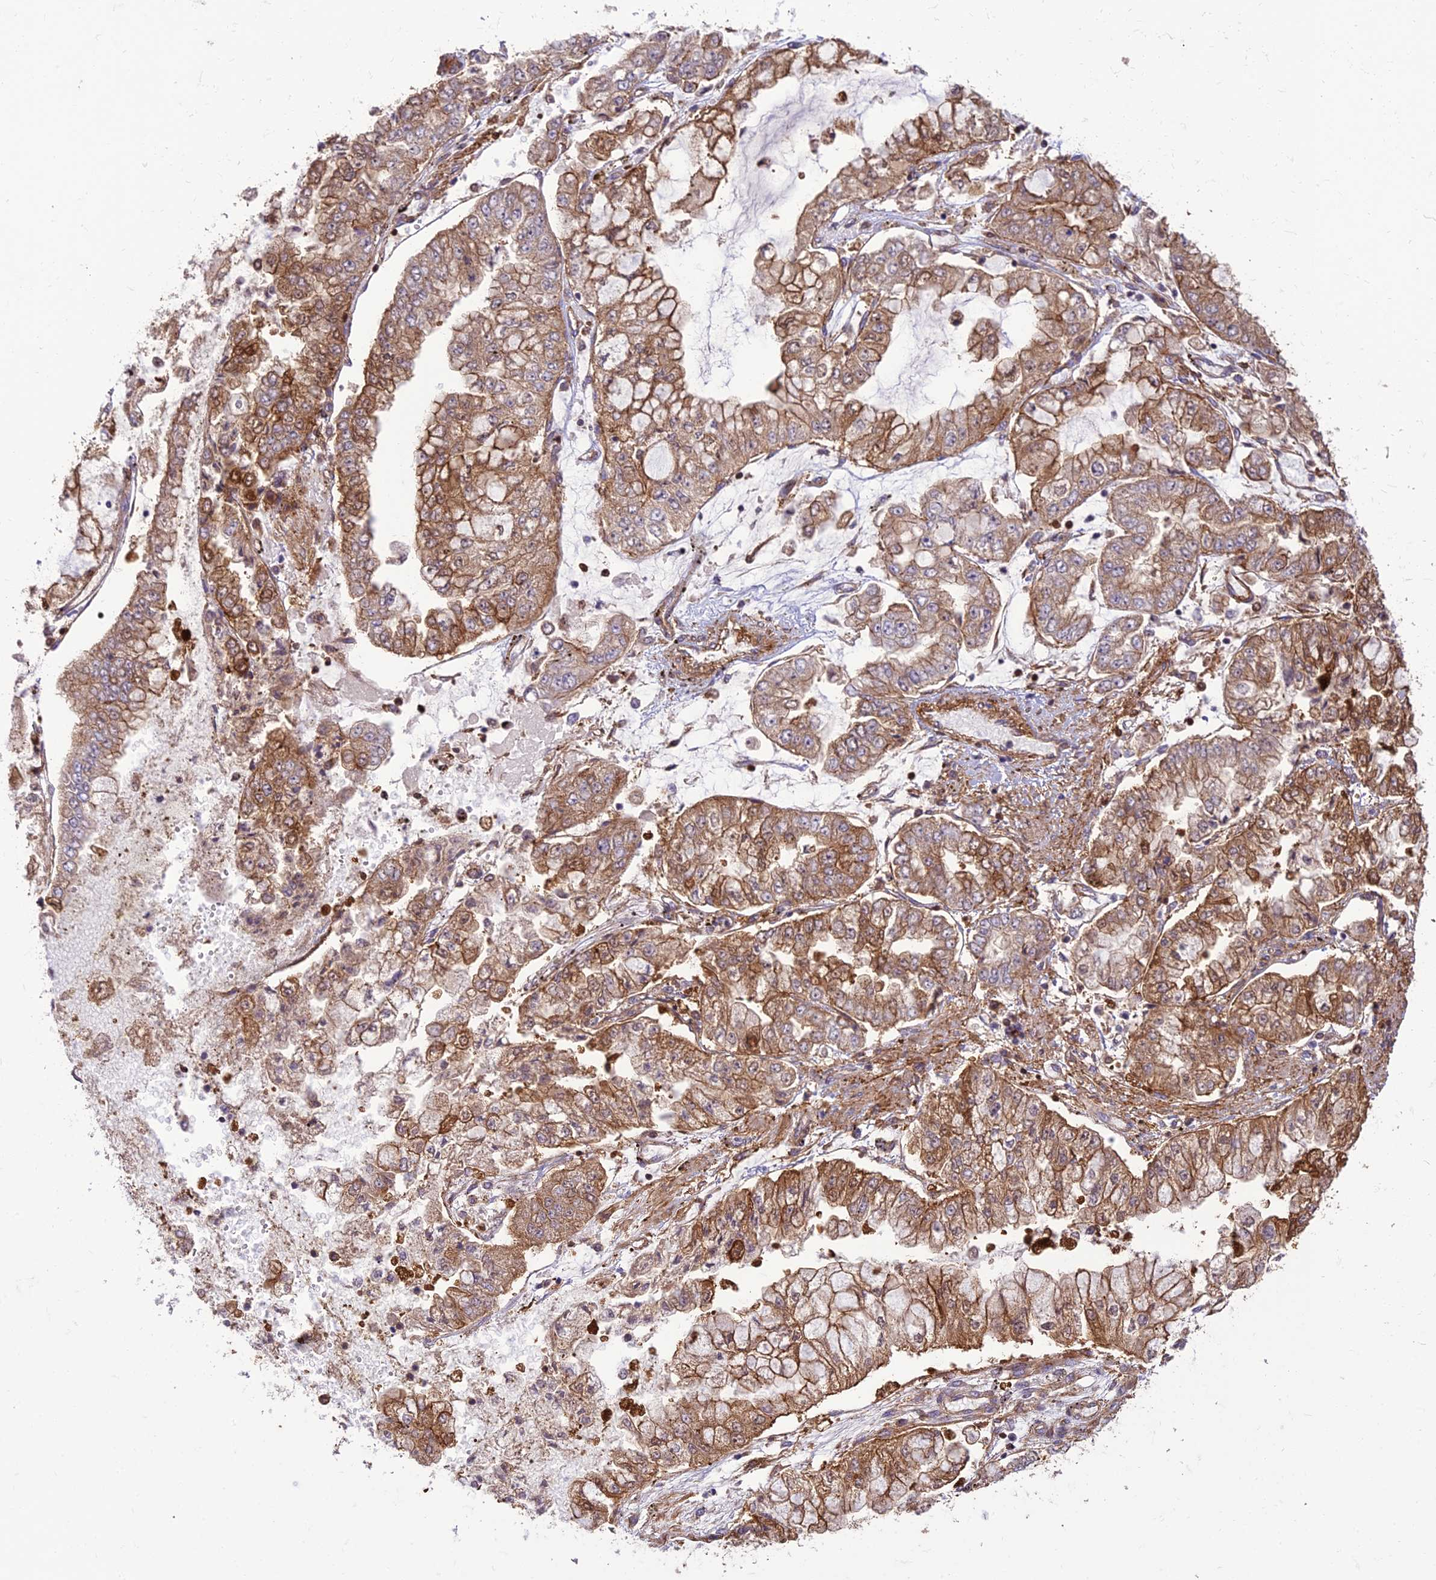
{"staining": {"intensity": "moderate", "quantity": ">75%", "location": "cytoplasmic/membranous"}, "tissue": "stomach cancer", "cell_type": "Tumor cells", "image_type": "cancer", "snomed": [{"axis": "morphology", "description": "Adenocarcinoma, NOS"}, {"axis": "topography", "description": "Stomach"}], "caption": "Immunohistochemical staining of stomach adenocarcinoma exhibits medium levels of moderate cytoplasmic/membranous protein positivity in about >75% of tumor cells.", "gene": "HPSE2", "patient": {"sex": "male", "age": 76}}